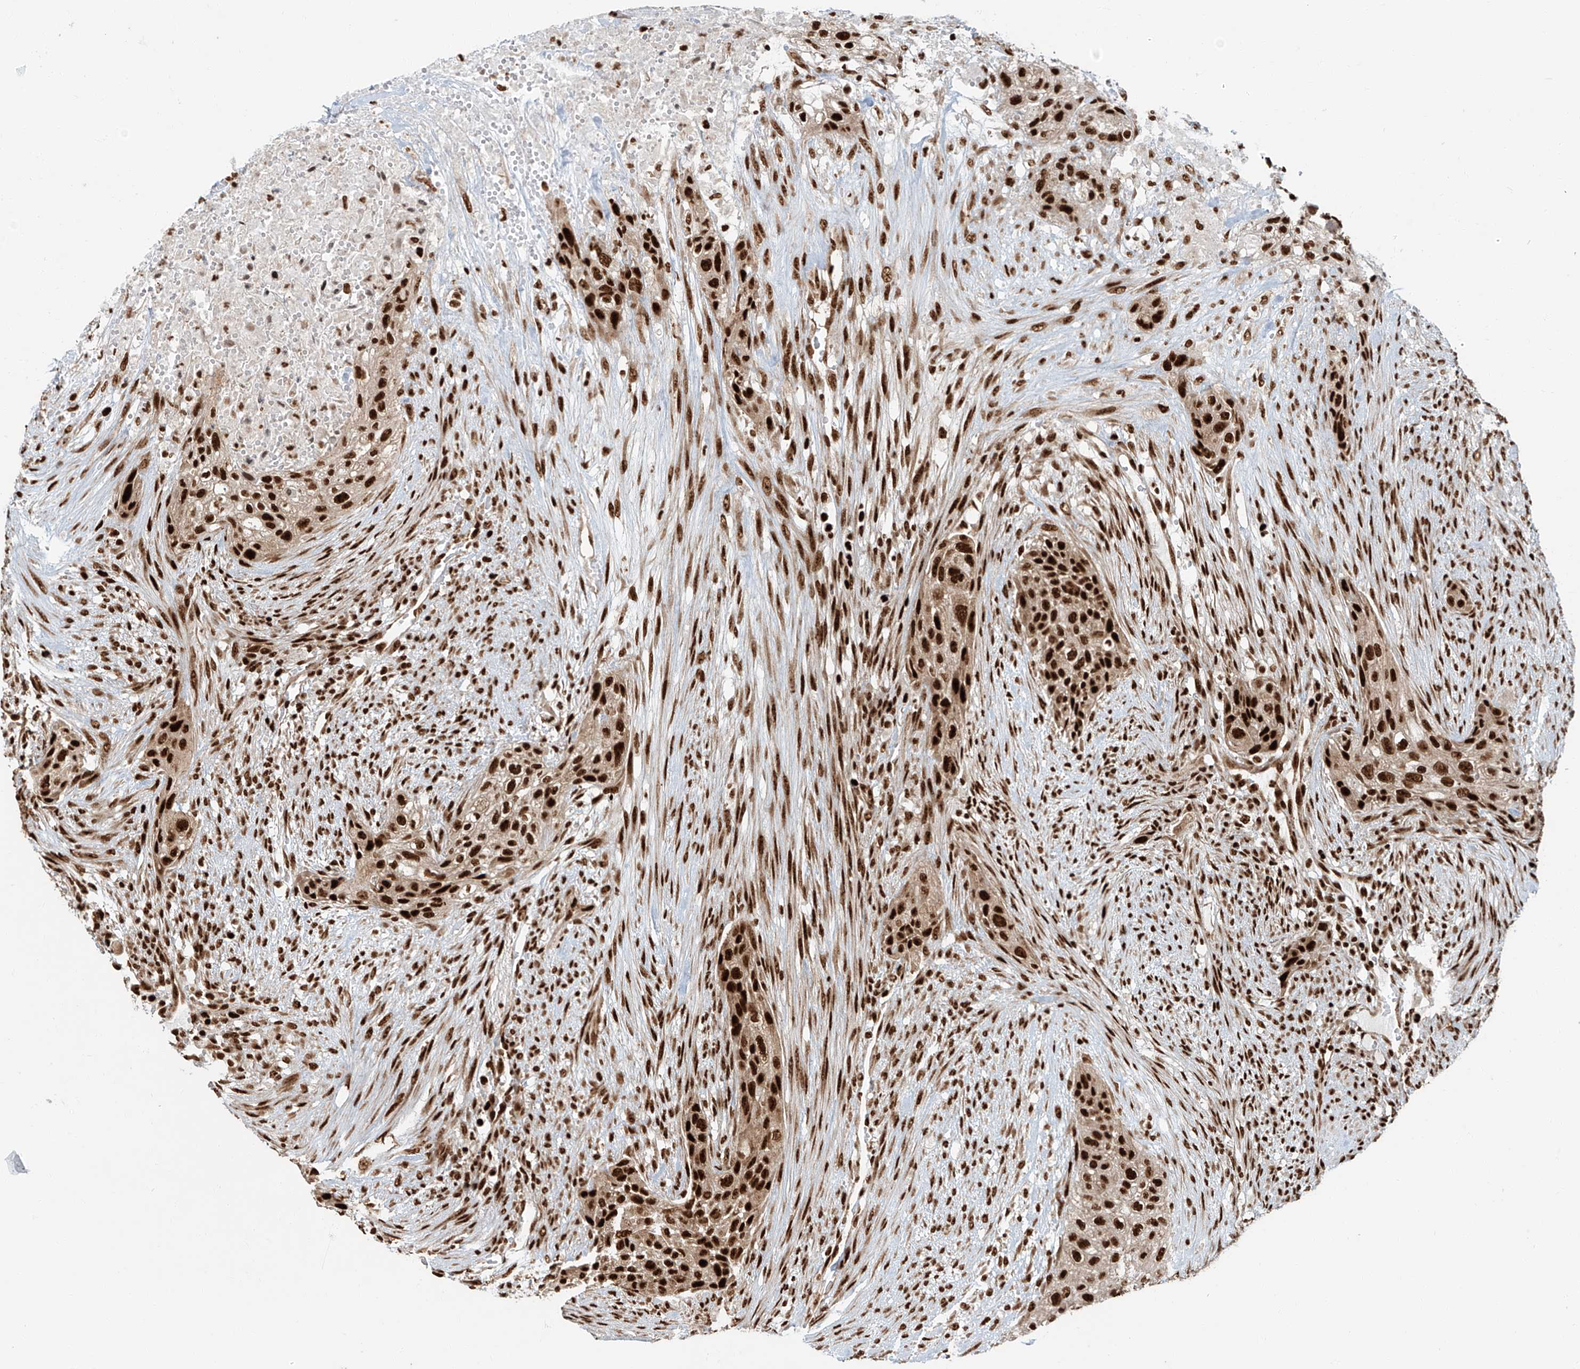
{"staining": {"intensity": "strong", "quantity": ">75%", "location": "nuclear"}, "tissue": "urothelial cancer", "cell_type": "Tumor cells", "image_type": "cancer", "snomed": [{"axis": "morphology", "description": "Urothelial carcinoma, High grade"}, {"axis": "topography", "description": "Urinary bladder"}], "caption": "Human urothelial cancer stained with a protein marker demonstrates strong staining in tumor cells.", "gene": "FAM193B", "patient": {"sex": "male", "age": 35}}